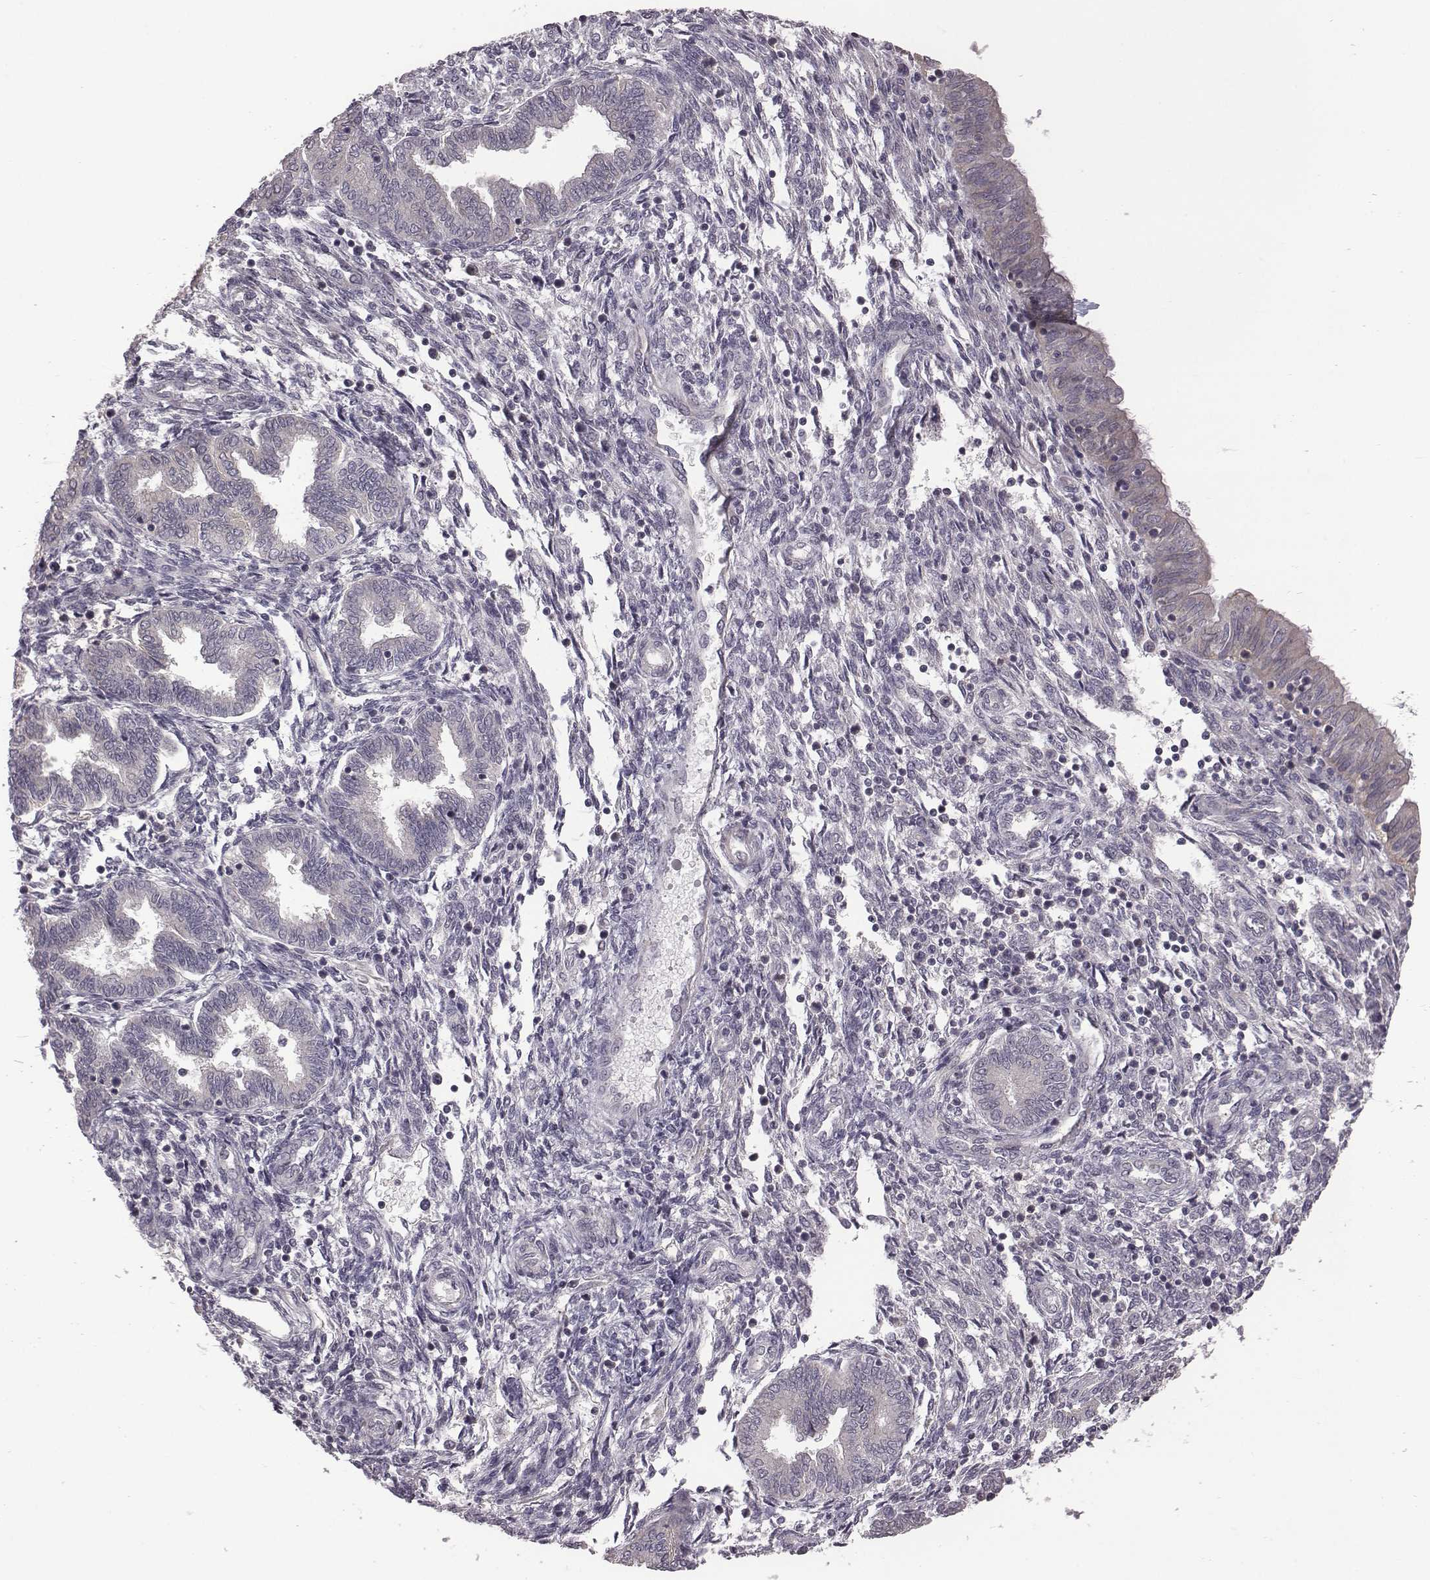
{"staining": {"intensity": "negative", "quantity": "none", "location": "none"}, "tissue": "endometrium", "cell_type": "Cells in endometrial stroma", "image_type": "normal", "snomed": [{"axis": "morphology", "description": "Normal tissue, NOS"}, {"axis": "topography", "description": "Endometrium"}], "caption": "Photomicrograph shows no protein positivity in cells in endometrial stroma of benign endometrium.", "gene": "BICDL1", "patient": {"sex": "female", "age": 42}}